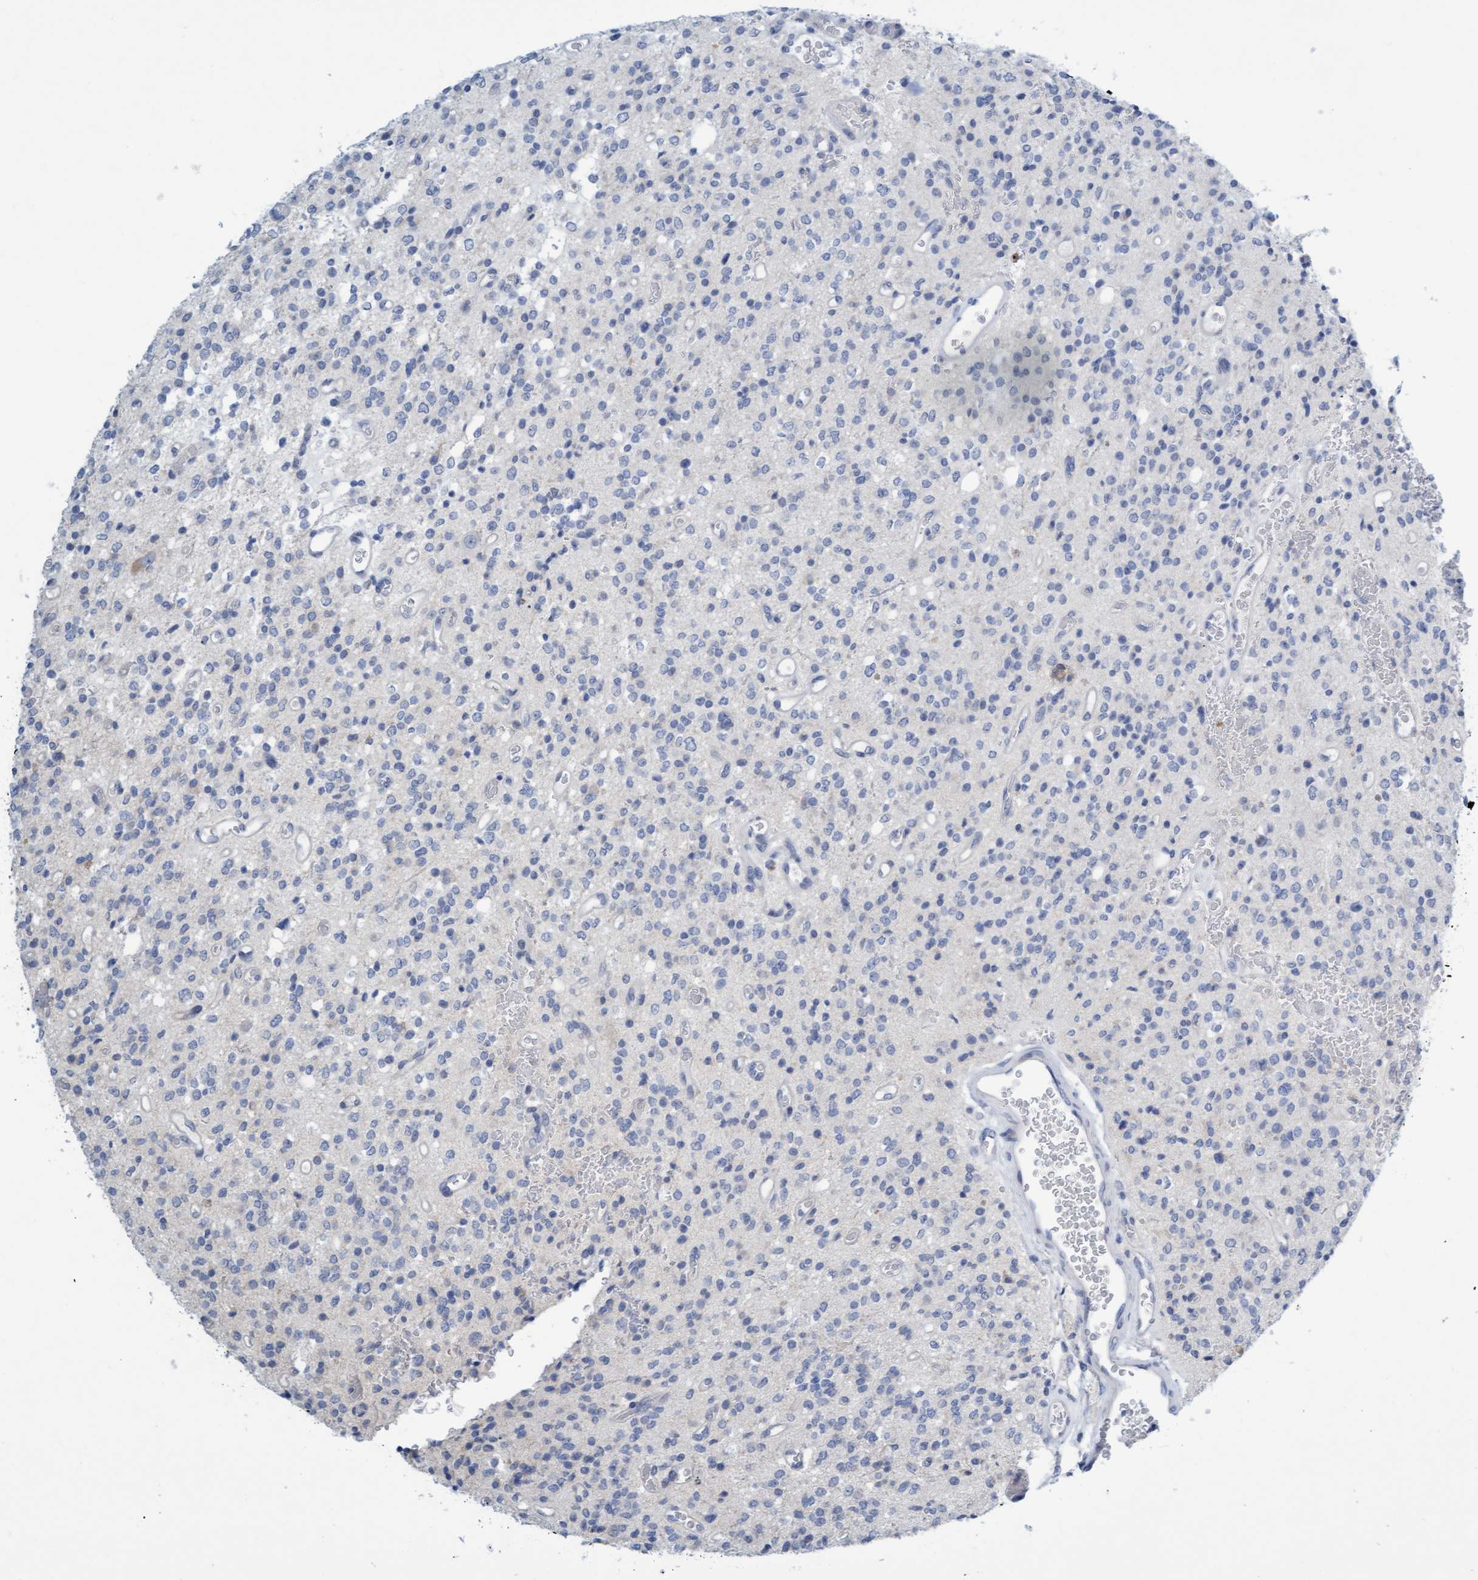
{"staining": {"intensity": "negative", "quantity": "none", "location": "none"}, "tissue": "glioma", "cell_type": "Tumor cells", "image_type": "cancer", "snomed": [{"axis": "morphology", "description": "Glioma, malignant, High grade"}, {"axis": "topography", "description": "Brain"}], "caption": "Human glioma stained for a protein using immunohistochemistry (IHC) displays no staining in tumor cells.", "gene": "DDHD2", "patient": {"sex": "male", "age": 34}}